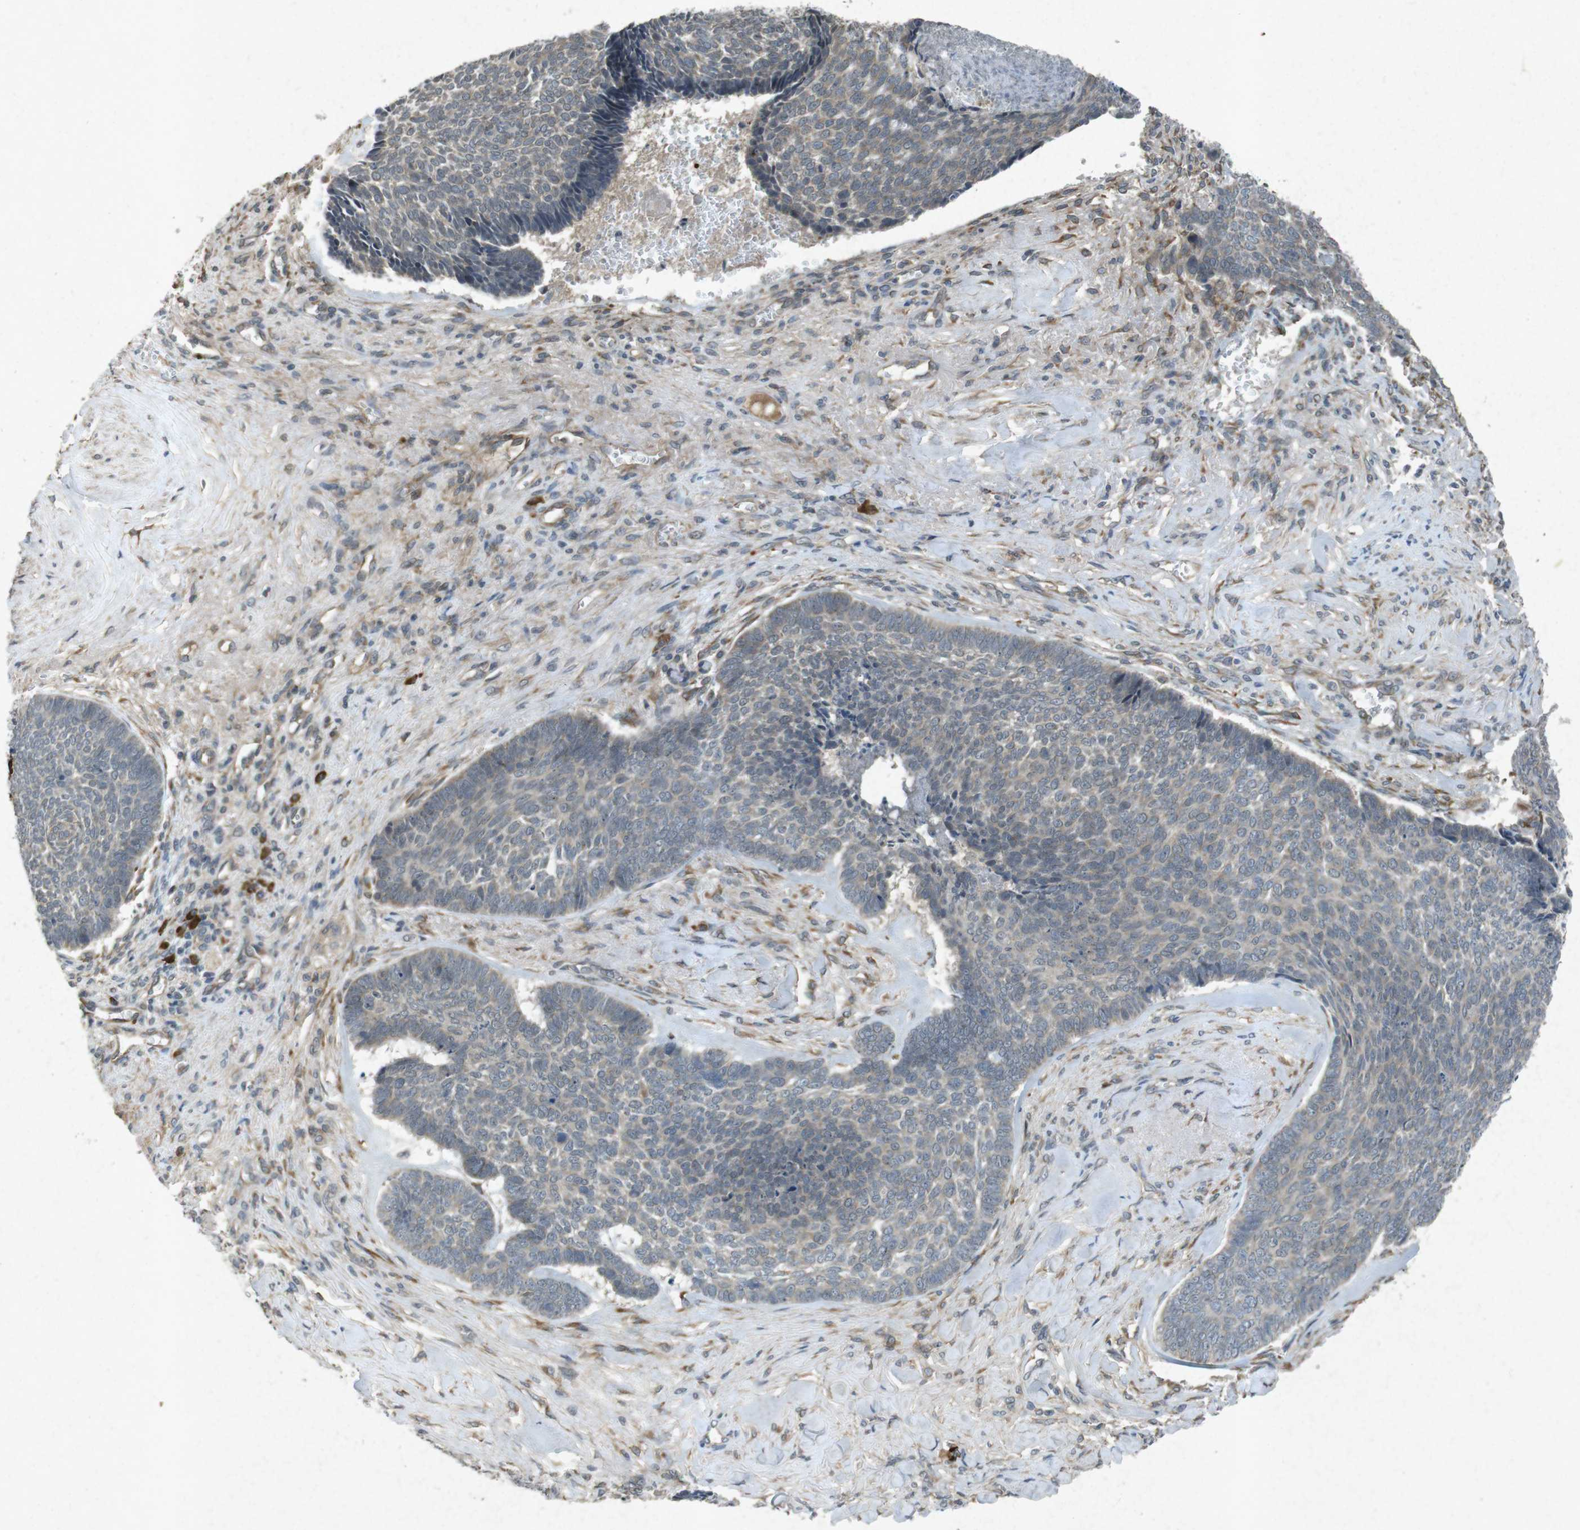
{"staining": {"intensity": "weak", "quantity": "25%-75%", "location": "cytoplasmic/membranous"}, "tissue": "skin cancer", "cell_type": "Tumor cells", "image_type": "cancer", "snomed": [{"axis": "morphology", "description": "Basal cell carcinoma"}, {"axis": "topography", "description": "Skin"}], "caption": "Immunohistochemistry (DAB) staining of human skin cancer (basal cell carcinoma) exhibits weak cytoplasmic/membranous protein expression in approximately 25%-75% of tumor cells.", "gene": "FLCN", "patient": {"sex": "male", "age": 84}}